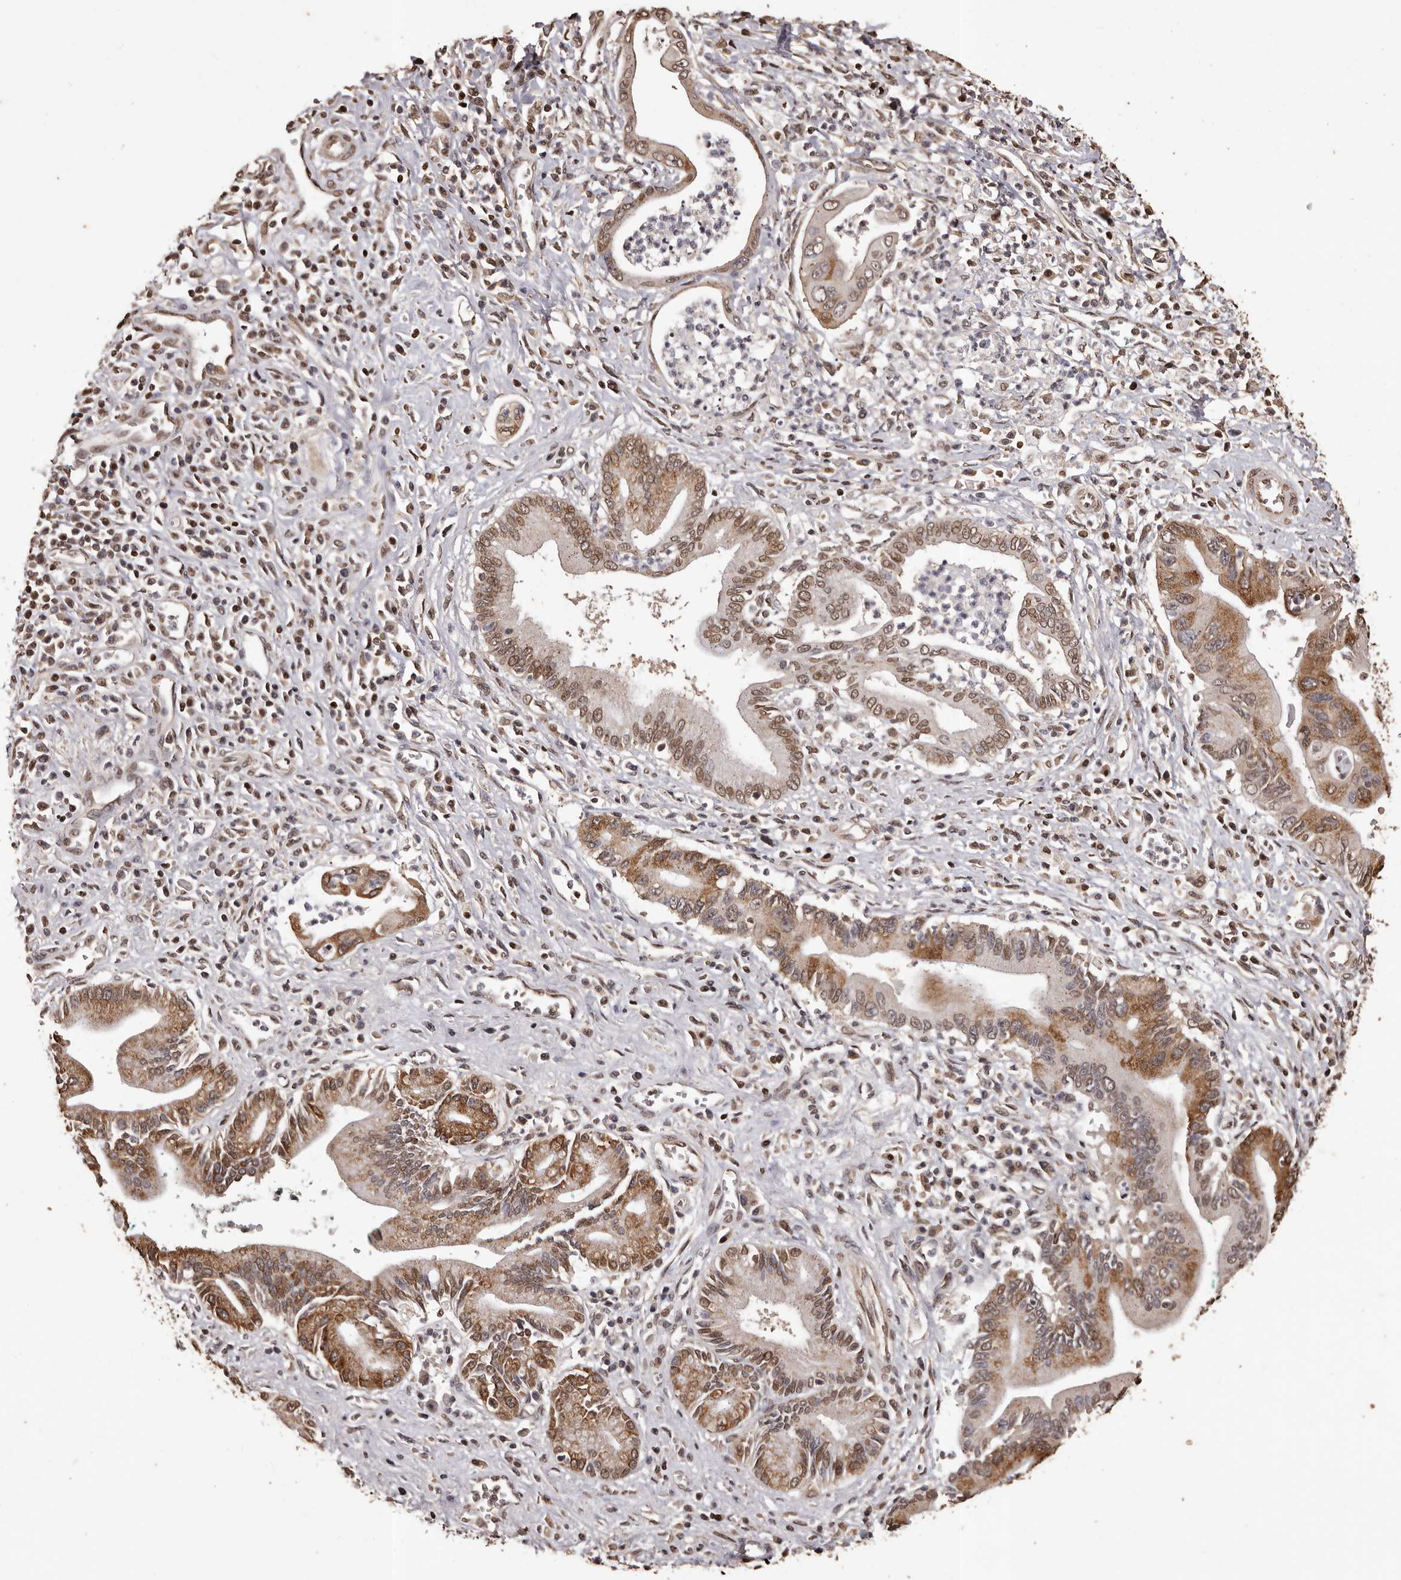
{"staining": {"intensity": "moderate", "quantity": ">75%", "location": "cytoplasmic/membranous,nuclear"}, "tissue": "pancreatic cancer", "cell_type": "Tumor cells", "image_type": "cancer", "snomed": [{"axis": "morphology", "description": "Adenocarcinoma, NOS"}, {"axis": "topography", "description": "Pancreas"}], "caption": "Human adenocarcinoma (pancreatic) stained with a brown dye shows moderate cytoplasmic/membranous and nuclear positive expression in about >75% of tumor cells.", "gene": "NAV1", "patient": {"sex": "male", "age": 78}}